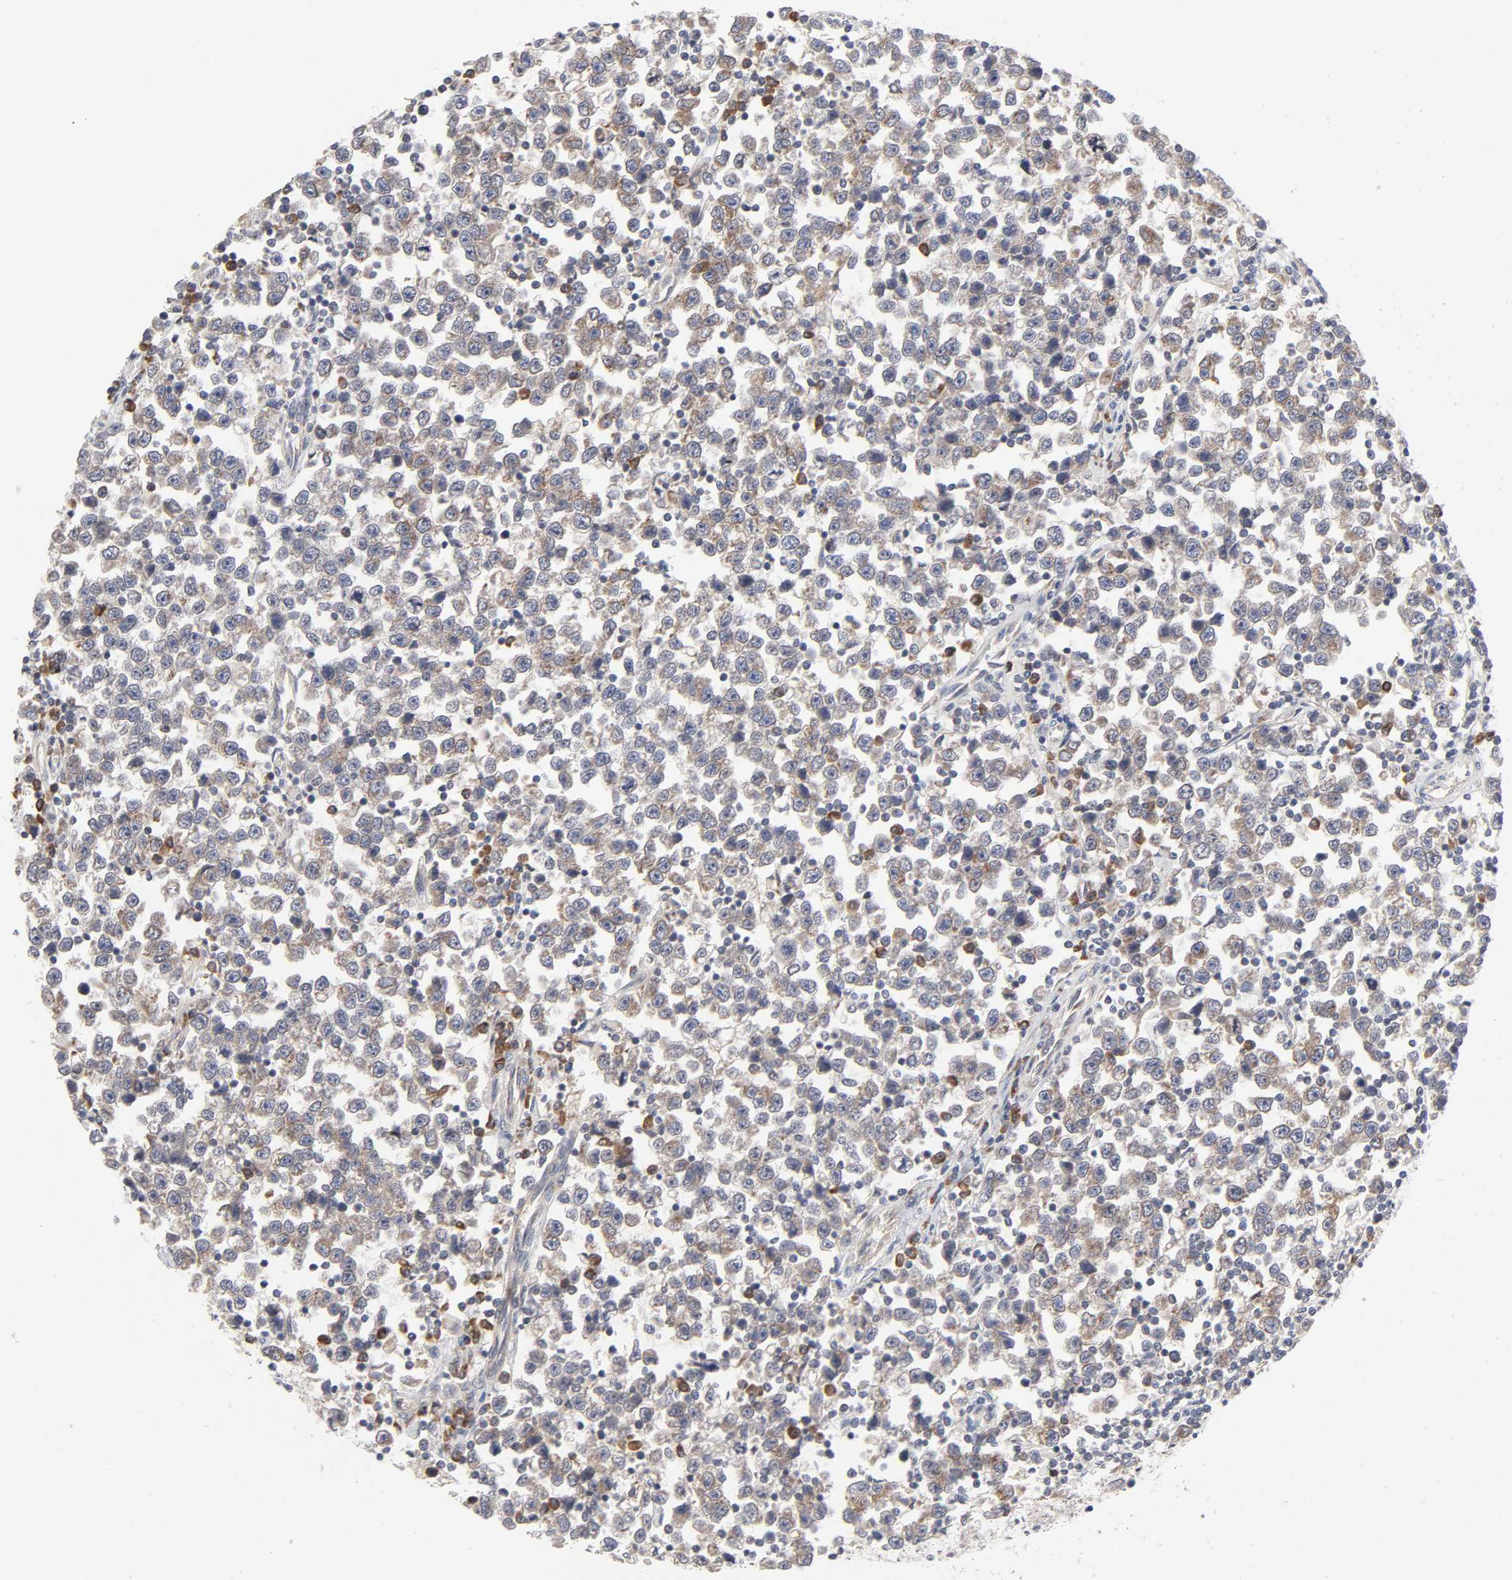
{"staining": {"intensity": "weak", "quantity": "25%-75%", "location": "cytoplasmic/membranous"}, "tissue": "testis cancer", "cell_type": "Tumor cells", "image_type": "cancer", "snomed": [{"axis": "morphology", "description": "Seminoma, NOS"}, {"axis": "topography", "description": "Testis"}], "caption": "Protein expression analysis of testis cancer displays weak cytoplasmic/membranous expression in about 25%-75% of tumor cells.", "gene": "IL4R", "patient": {"sex": "male", "age": 43}}